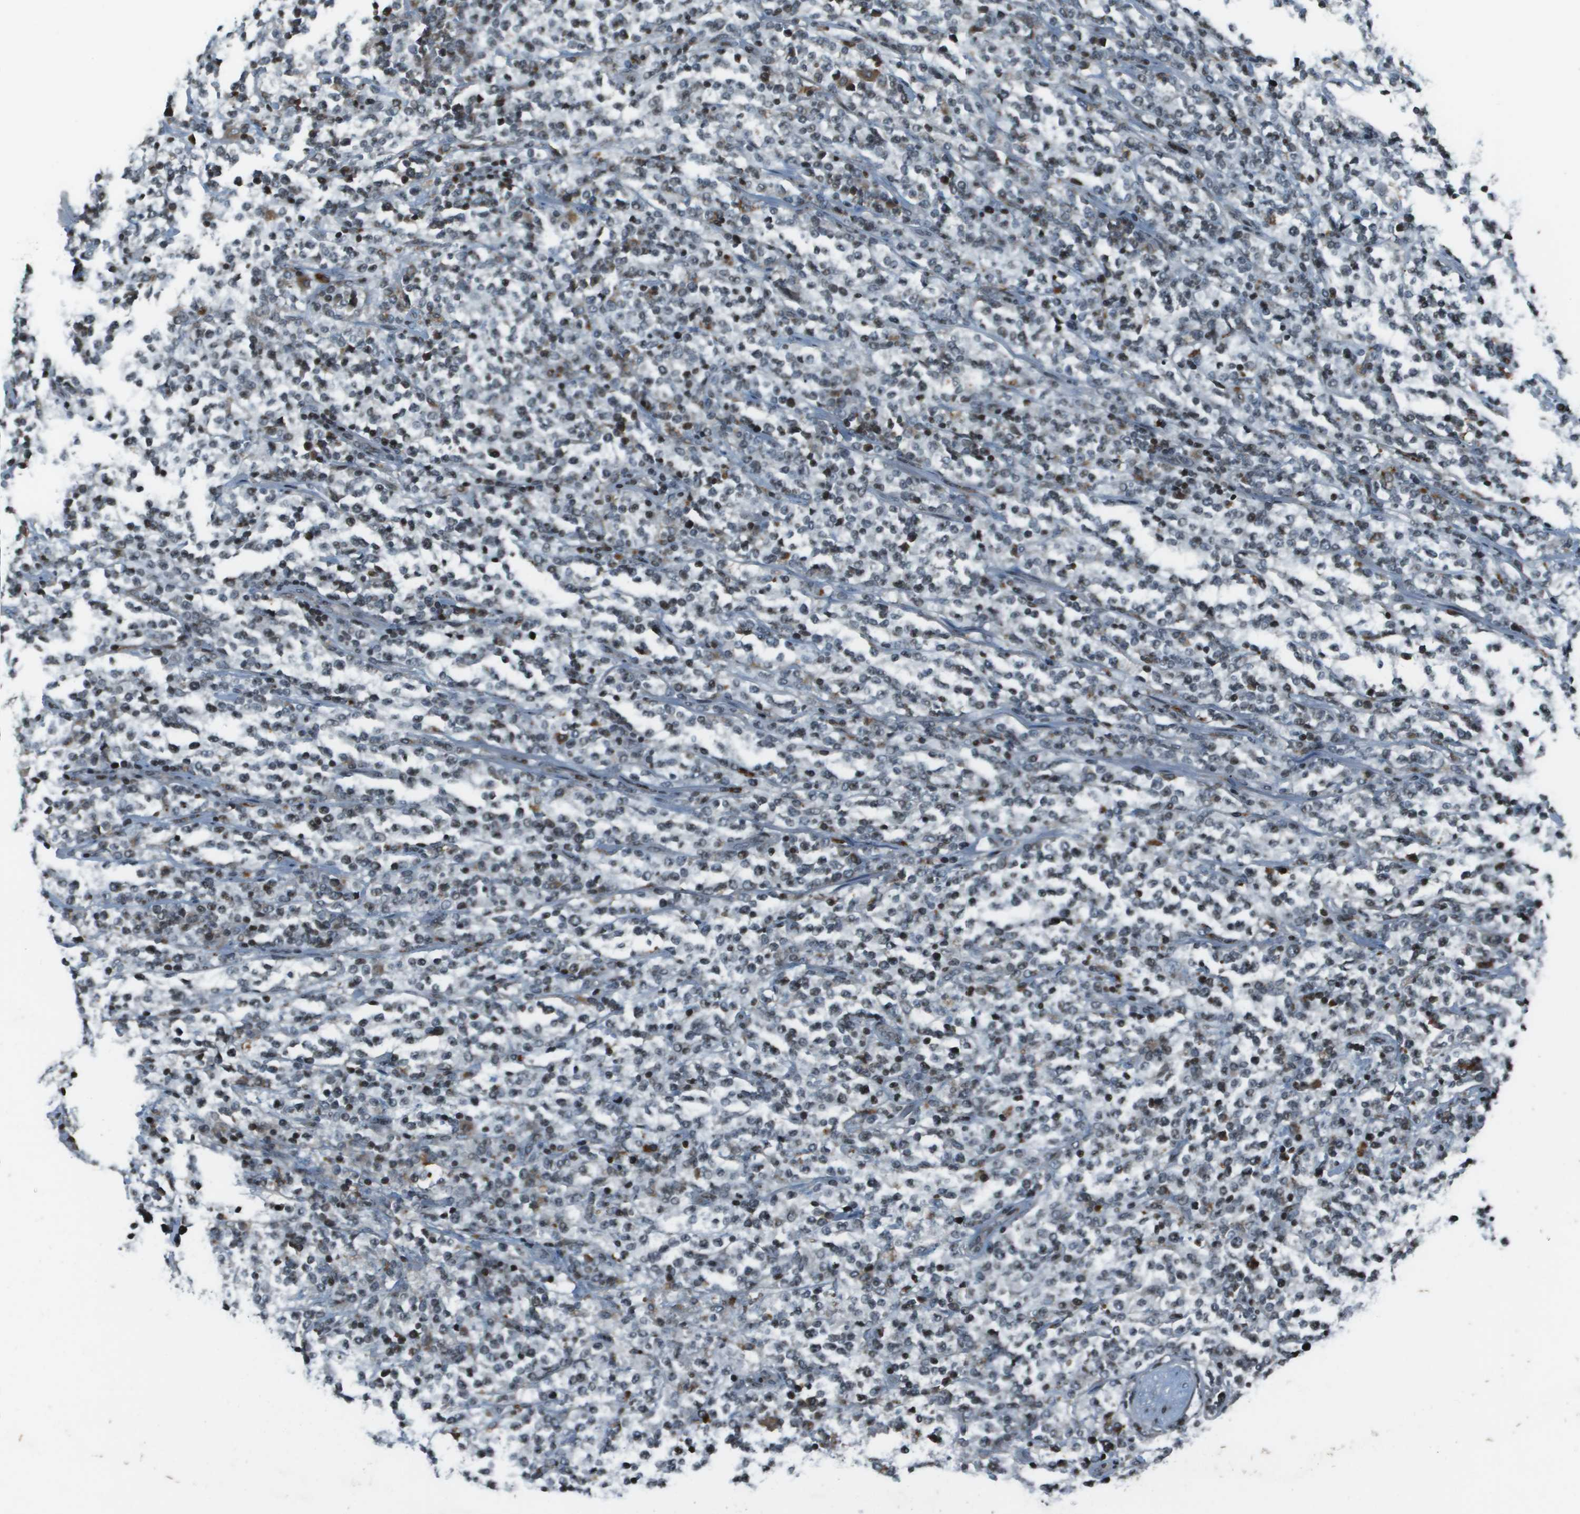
{"staining": {"intensity": "moderate", "quantity": "<25%", "location": "nuclear"}, "tissue": "lymphoma", "cell_type": "Tumor cells", "image_type": "cancer", "snomed": [{"axis": "morphology", "description": "Malignant lymphoma, non-Hodgkin's type, High grade"}, {"axis": "topography", "description": "Soft tissue"}], "caption": "Moderate nuclear protein staining is seen in about <25% of tumor cells in lymphoma. Immunohistochemistry (ihc) stains the protein of interest in brown and the nuclei are stained blue.", "gene": "CXCL12", "patient": {"sex": "male", "age": 18}}